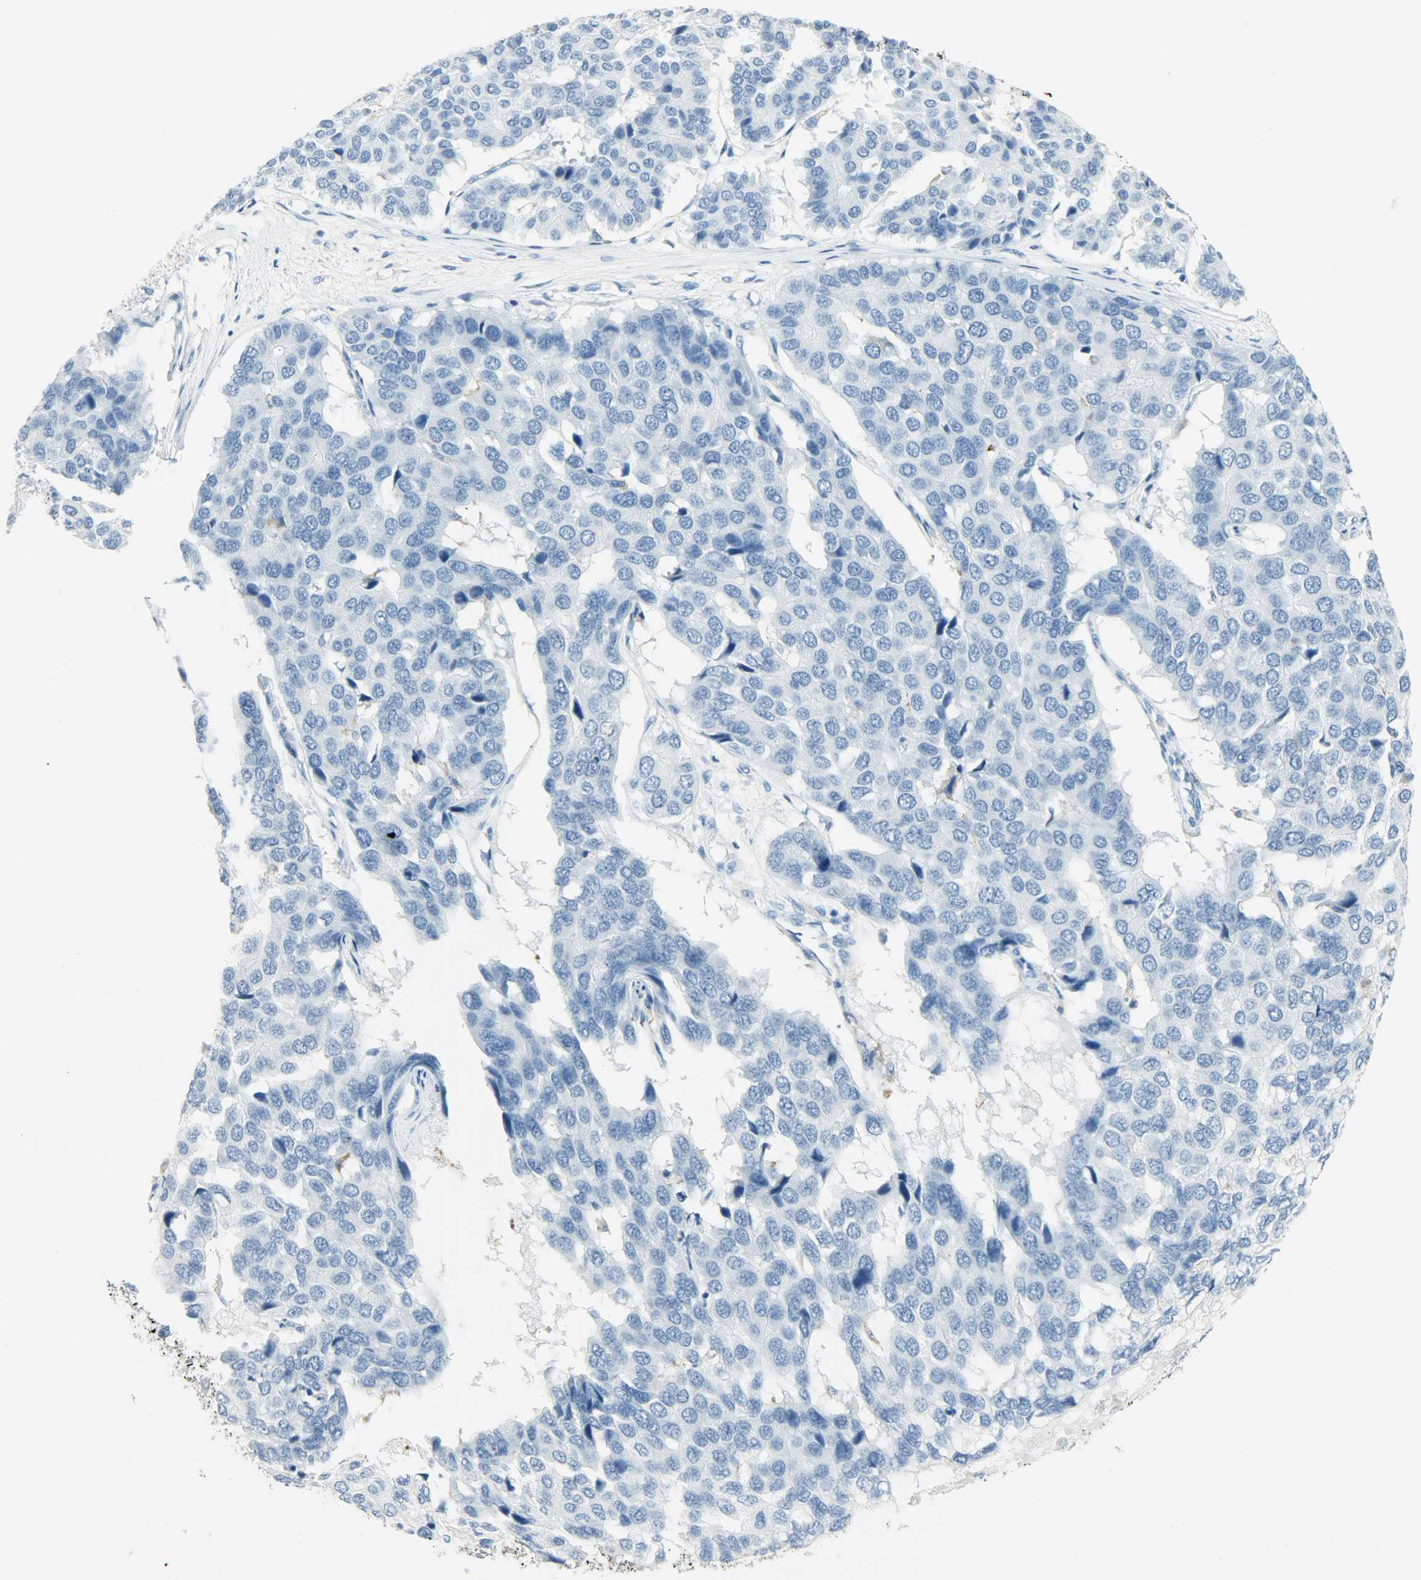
{"staining": {"intensity": "negative", "quantity": "none", "location": "none"}, "tissue": "pancreatic cancer", "cell_type": "Tumor cells", "image_type": "cancer", "snomed": [{"axis": "morphology", "description": "Adenocarcinoma, NOS"}, {"axis": "topography", "description": "Pancreas"}], "caption": "Protein analysis of pancreatic cancer shows no significant positivity in tumor cells.", "gene": "PTPN6", "patient": {"sex": "male", "age": 50}}